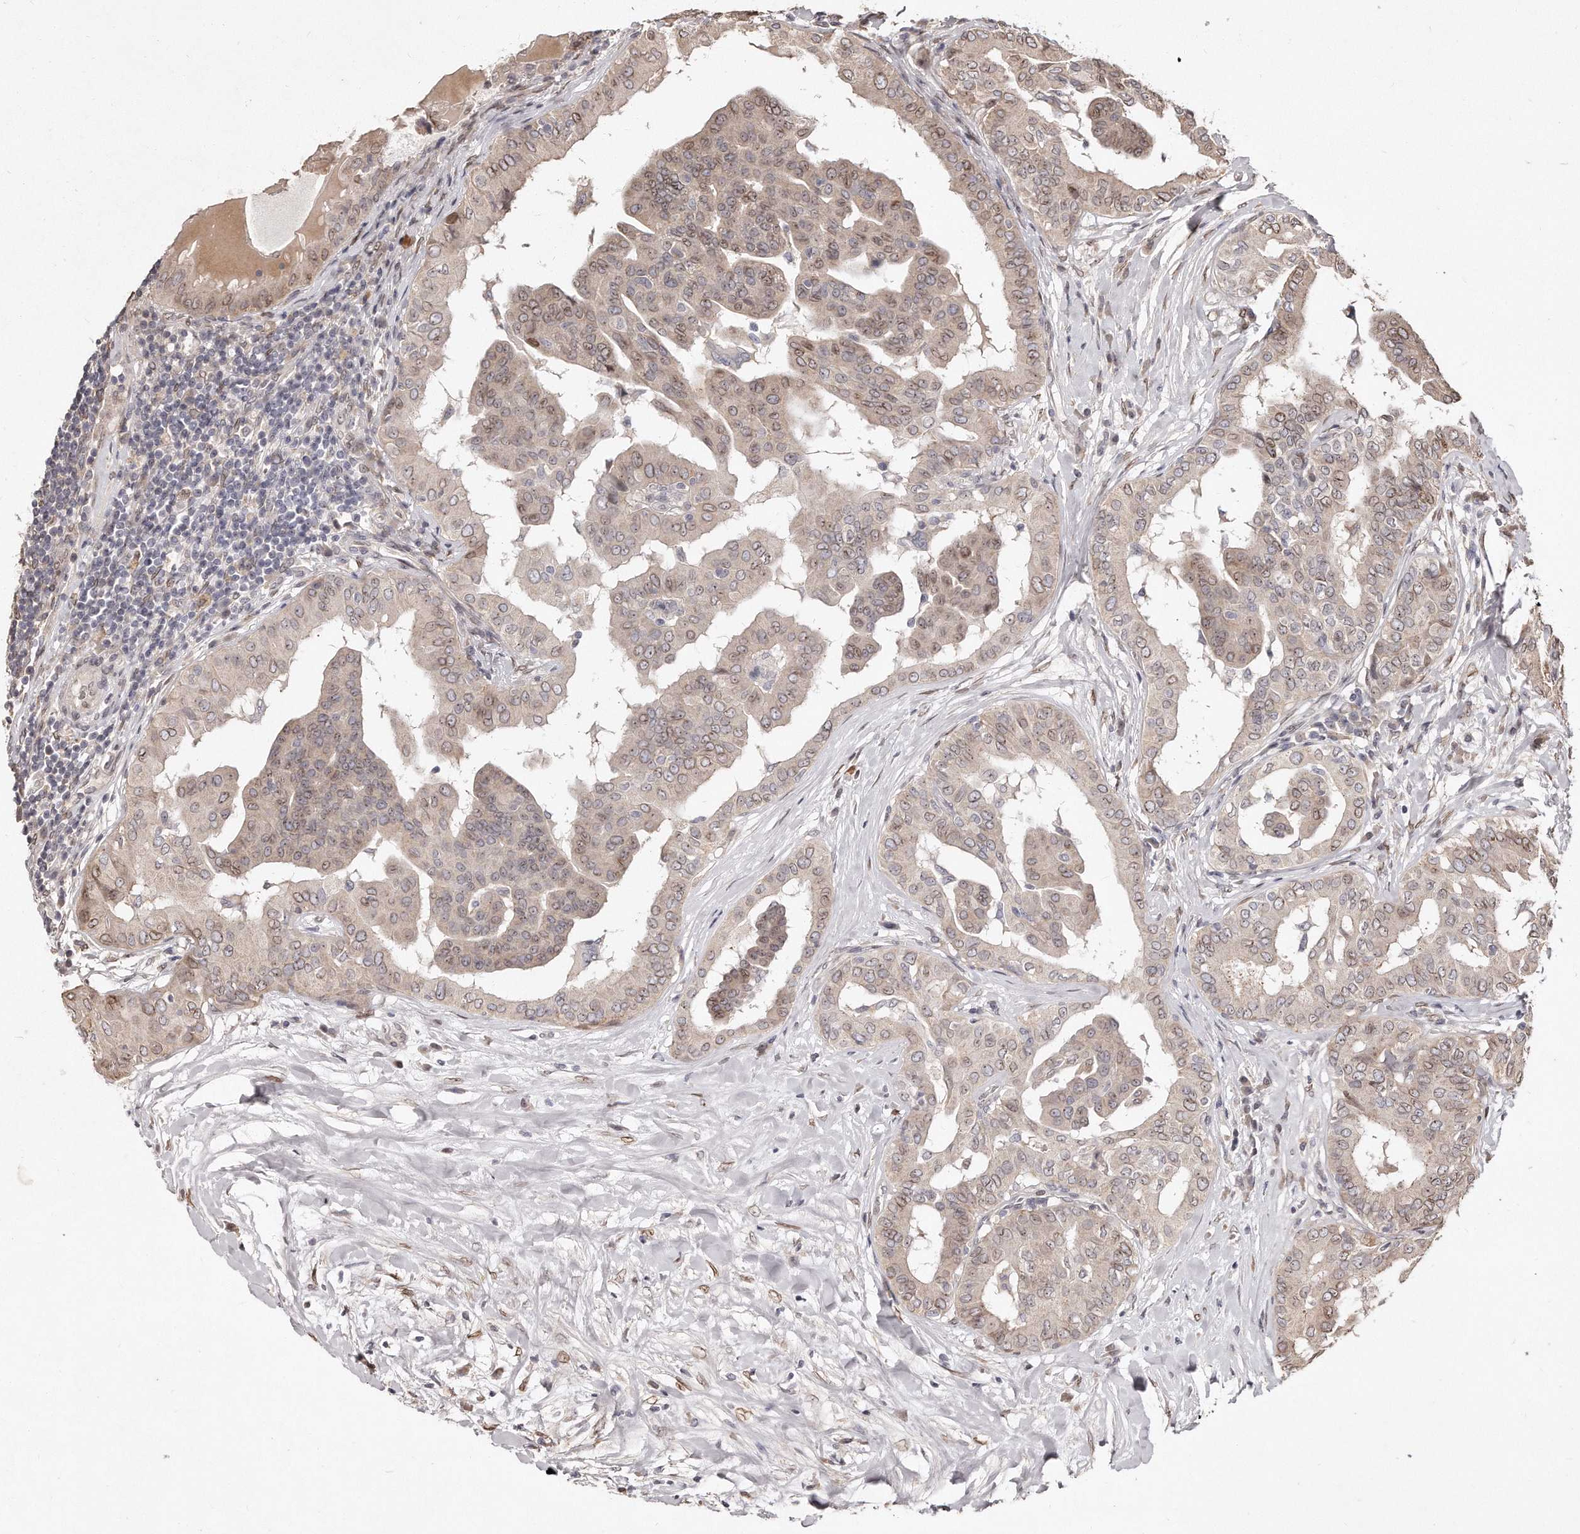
{"staining": {"intensity": "moderate", "quantity": "25%-75%", "location": "cytoplasmic/membranous,nuclear"}, "tissue": "thyroid cancer", "cell_type": "Tumor cells", "image_type": "cancer", "snomed": [{"axis": "morphology", "description": "Papillary adenocarcinoma, NOS"}, {"axis": "topography", "description": "Thyroid gland"}], "caption": "The histopathology image shows a brown stain indicating the presence of a protein in the cytoplasmic/membranous and nuclear of tumor cells in thyroid cancer.", "gene": "HASPIN", "patient": {"sex": "male", "age": 33}}